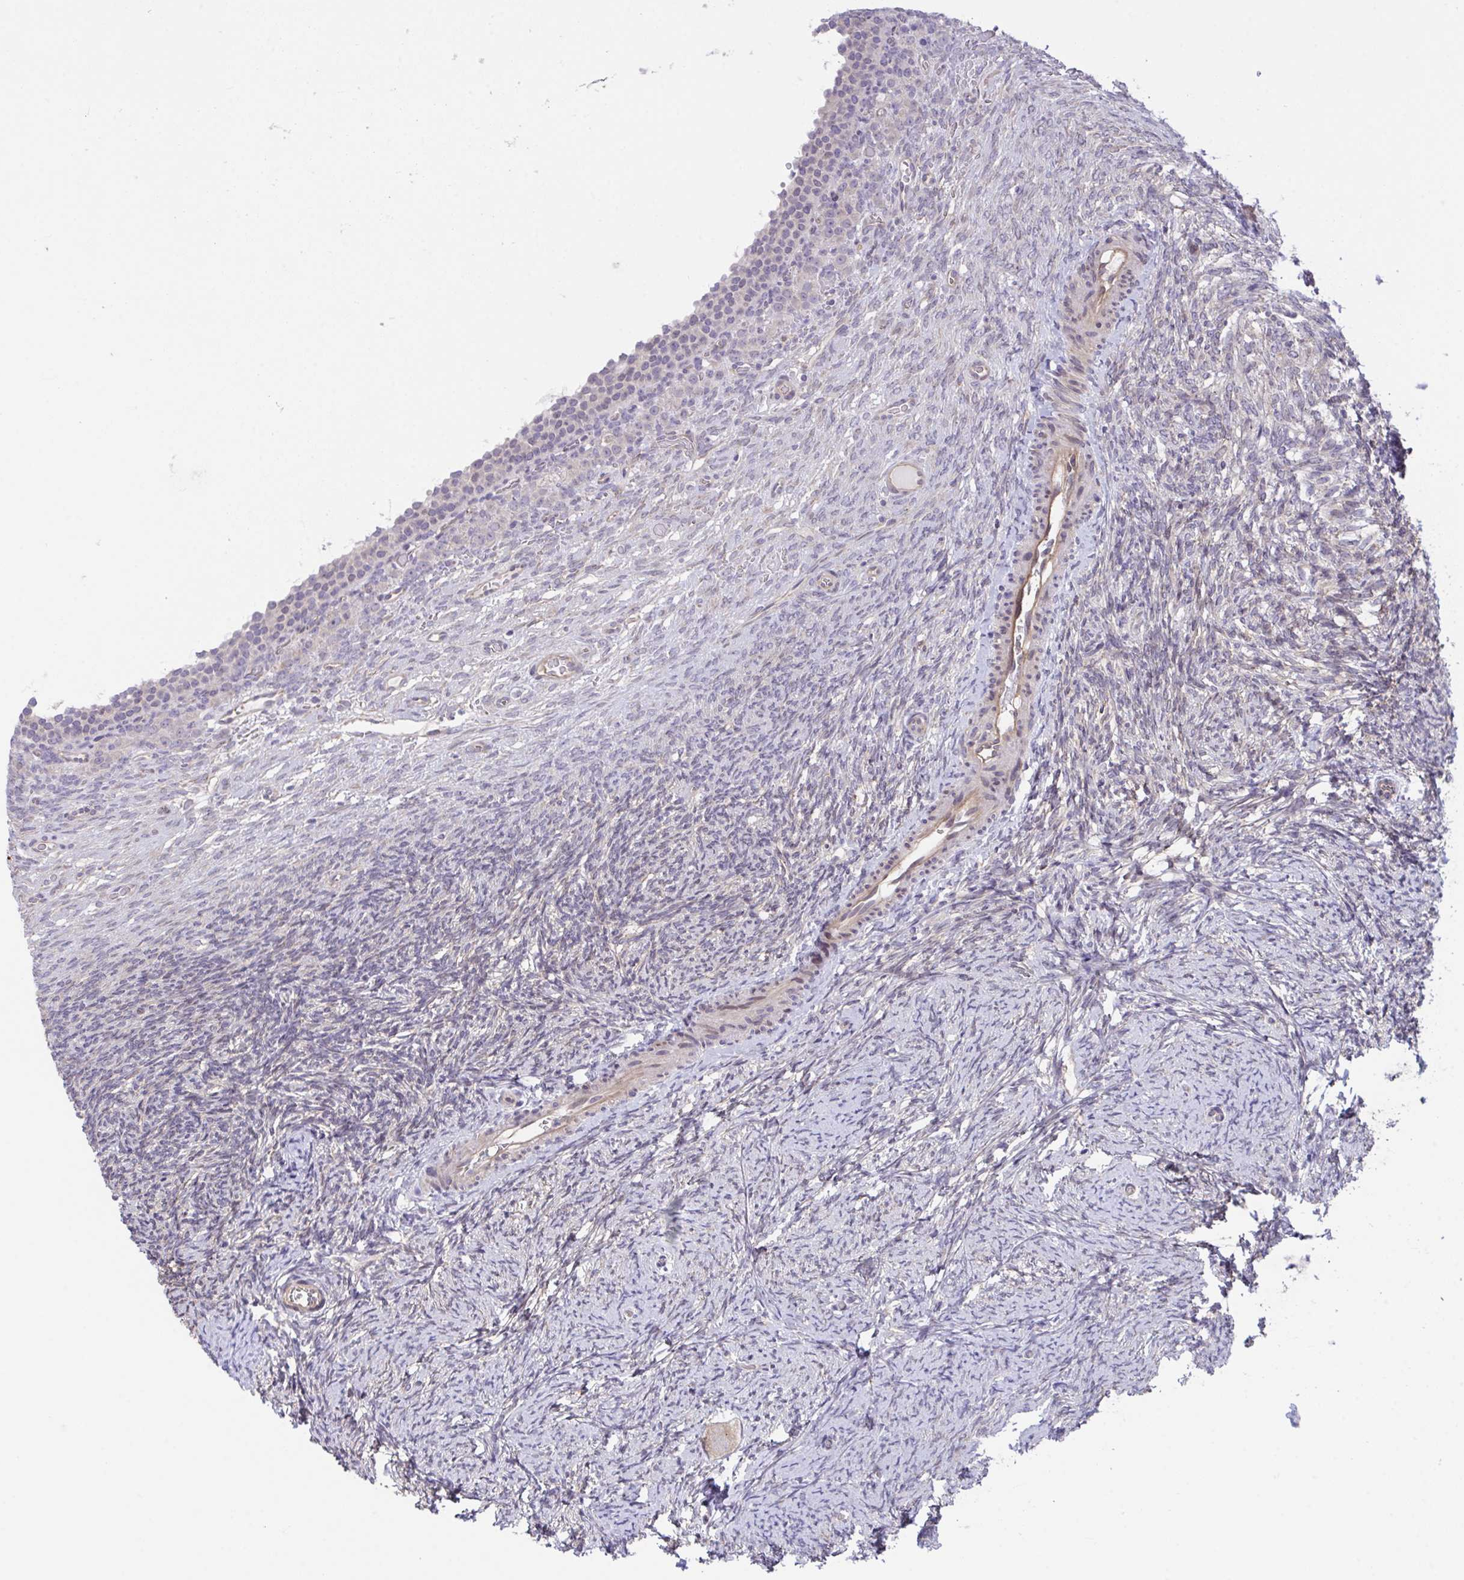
{"staining": {"intensity": "negative", "quantity": "none", "location": "none"}, "tissue": "ovary", "cell_type": "Follicle cells", "image_type": "normal", "snomed": [{"axis": "morphology", "description": "Normal tissue, NOS"}, {"axis": "topography", "description": "Ovary"}], "caption": "Follicle cells show no significant protein staining in benign ovary.", "gene": "RHOXF1", "patient": {"sex": "female", "age": 34}}